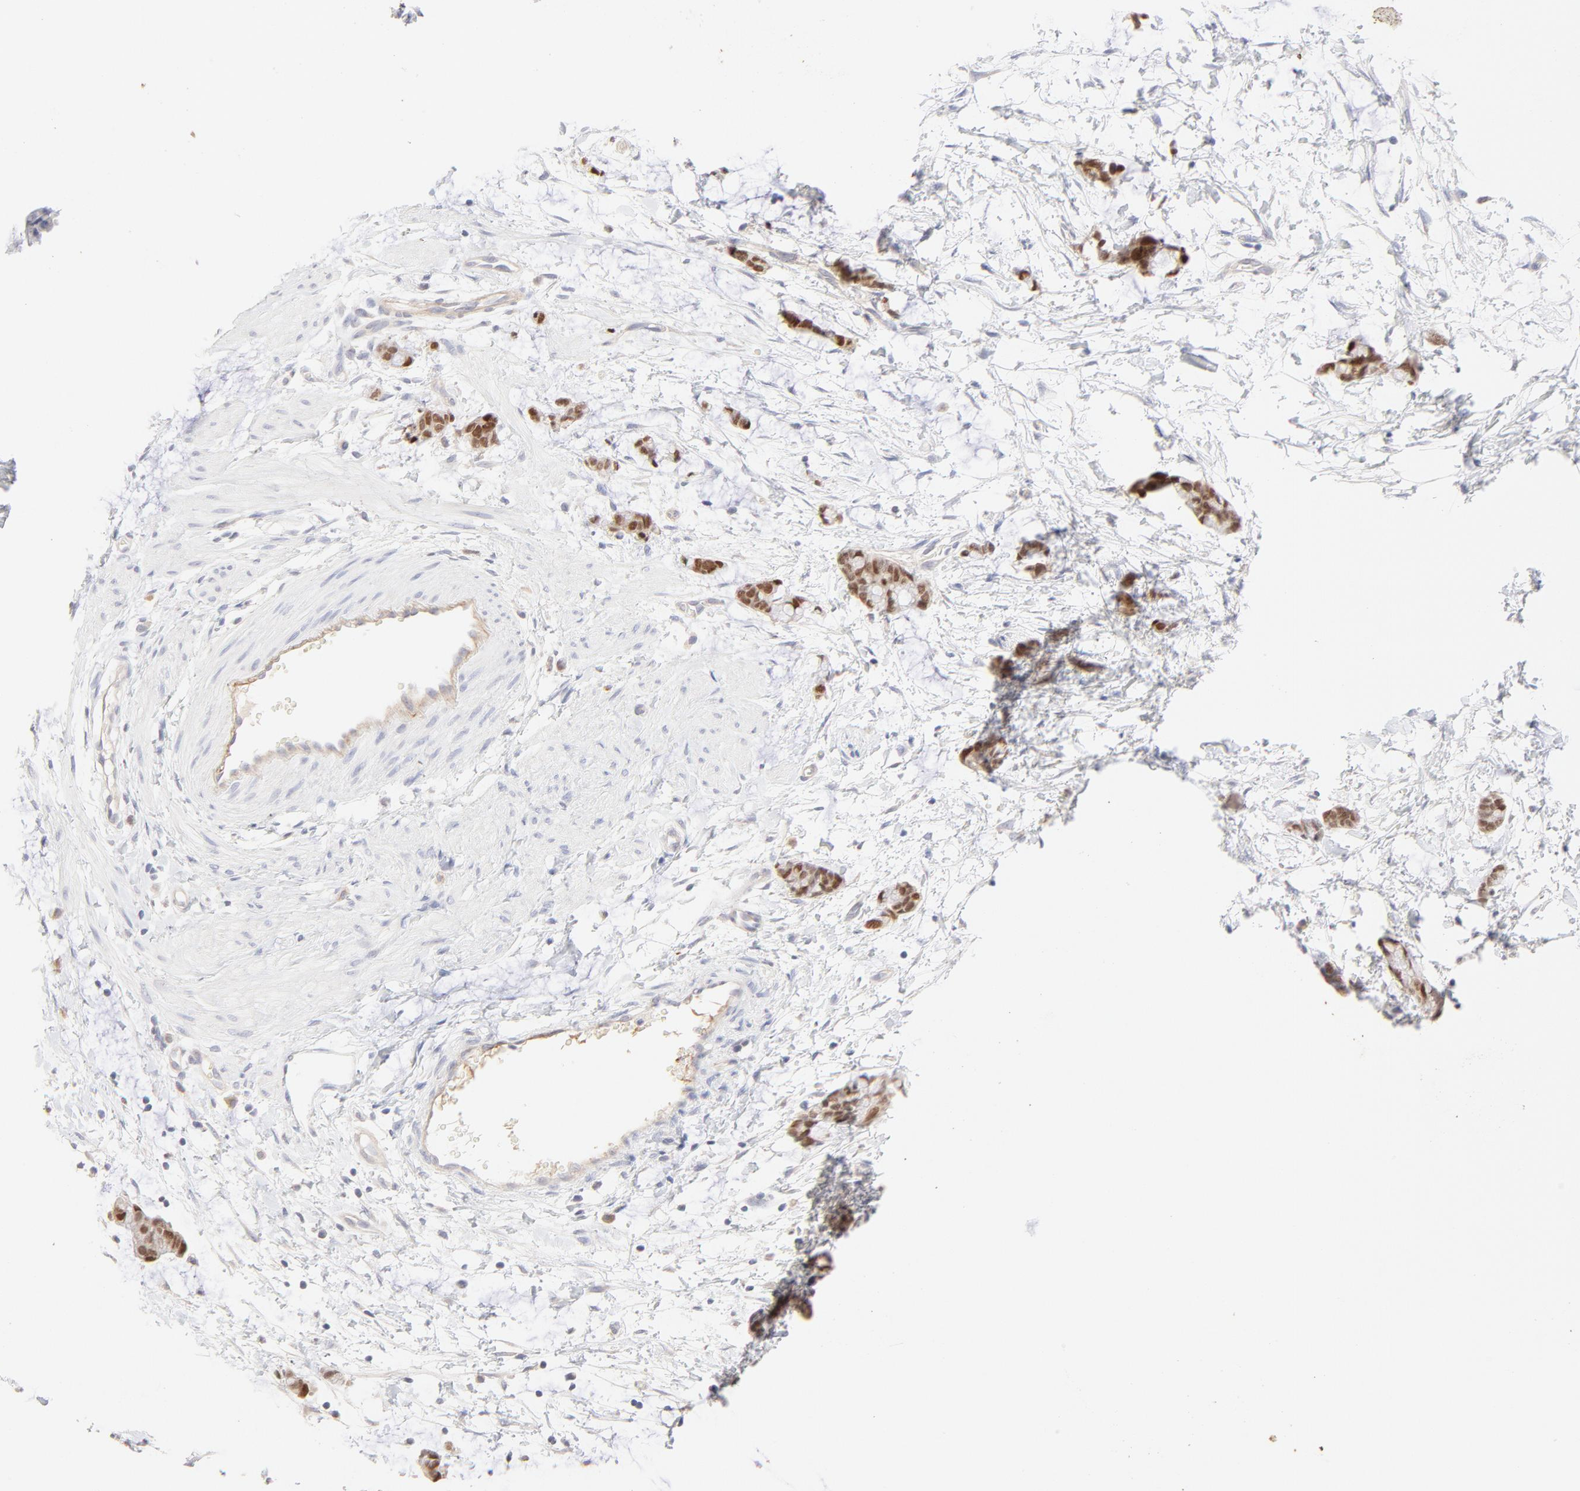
{"staining": {"intensity": "moderate", "quantity": ">75%", "location": "nuclear"}, "tissue": "colorectal cancer", "cell_type": "Tumor cells", "image_type": "cancer", "snomed": [{"axis": "morphology", "description": "Adenocarcinoma, NOS"}, {"axis": "topography", "description": "Colon"}], "caption": "Immunohistochemistry (DAB) staining of colorectal adenocarcinoma demonstrates moderate nuclear protein positivity in approximately >75% of tumor cells.", "gene": "ELF3", "patient": {"sex": "male", "age": 14}}